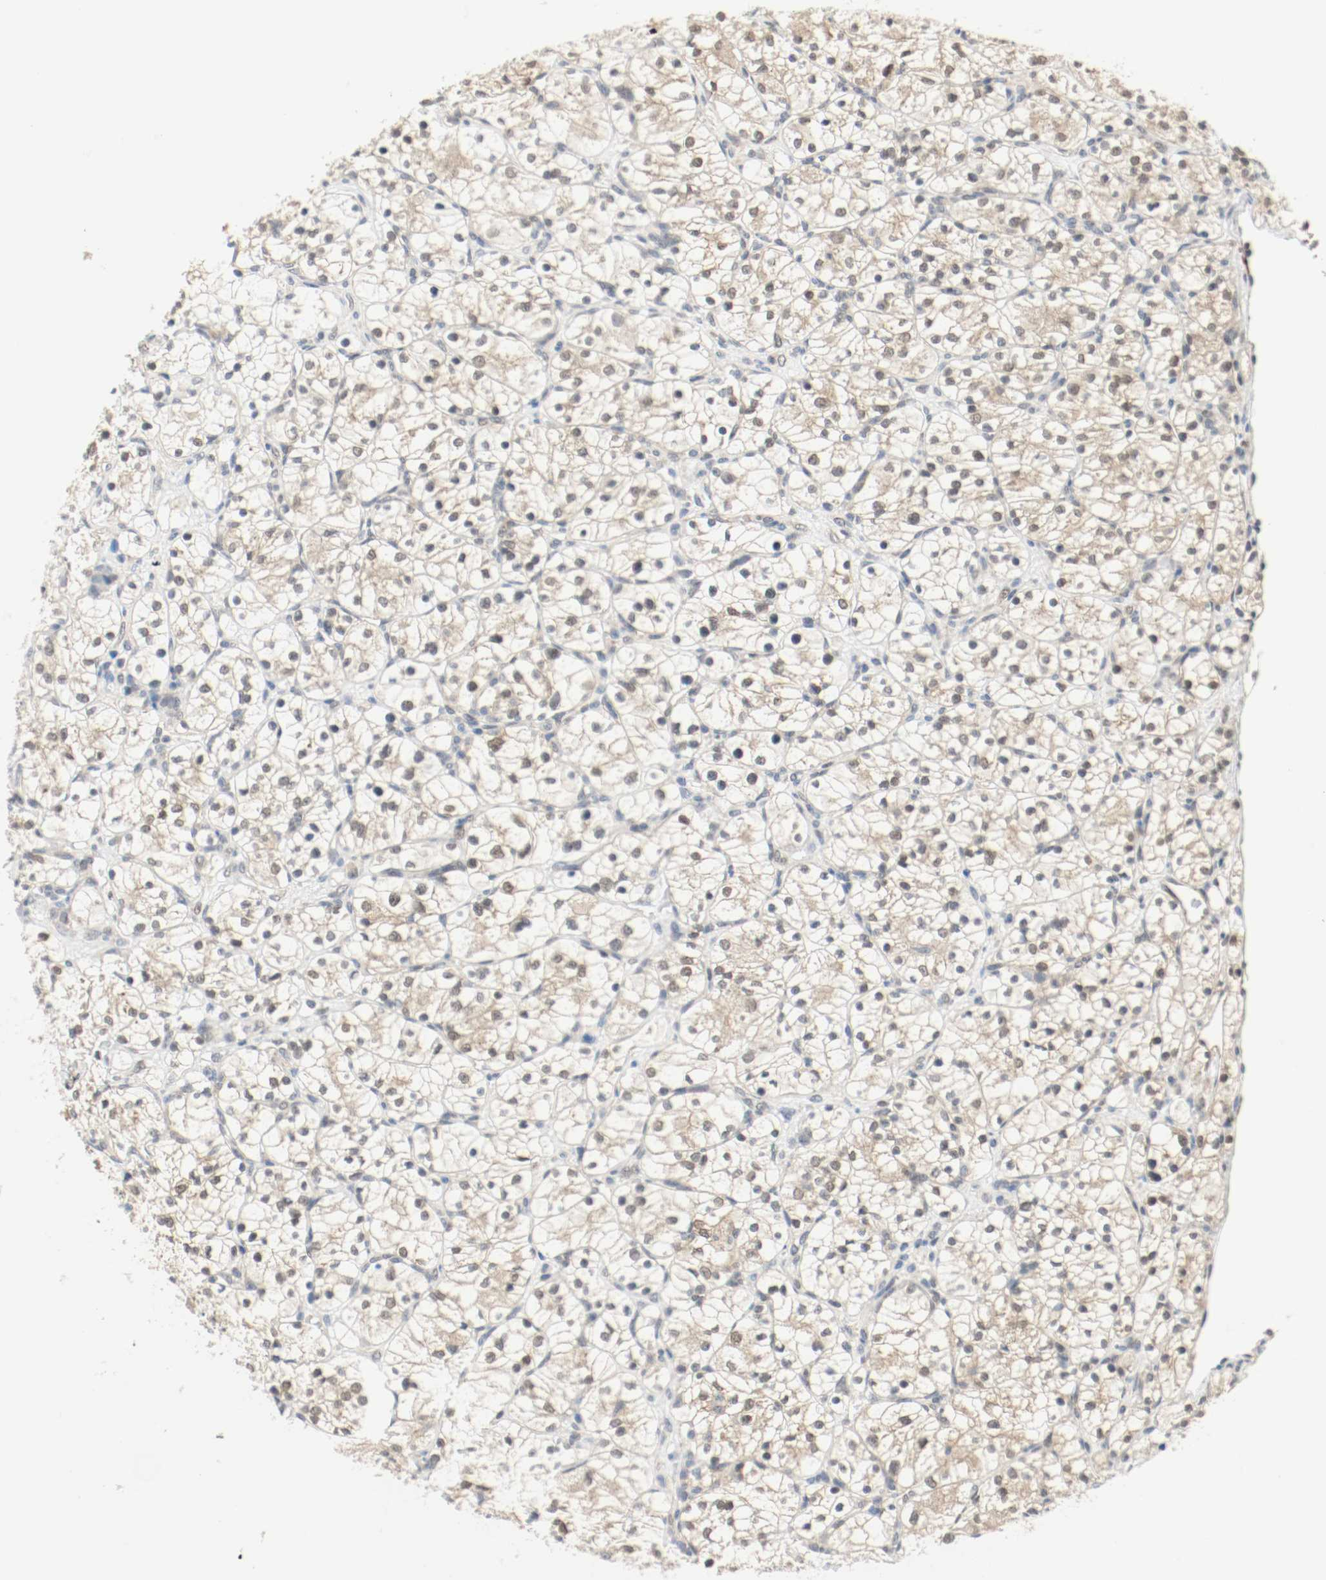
{"staining": {"intensity": "weak", "quantity": "25%-75%", "location": "nuclear"}, "tissue": "renal cancer", "cell_type": "Tumor cells", "image_type": "cancer", "snomed": [{"axis": "morphology", "description": "Adenocarcinoma, NOS"}, {"axis": "topography", "description": "Kidney"}], "caption": "This is a photomicrograph of immunohistochemistry staining of renal adenocarcinoma, which shows weak staining in the nuclear of tumor cells.", "gene": "PPME1", "patient": {"sex": "female", "age": 60}}